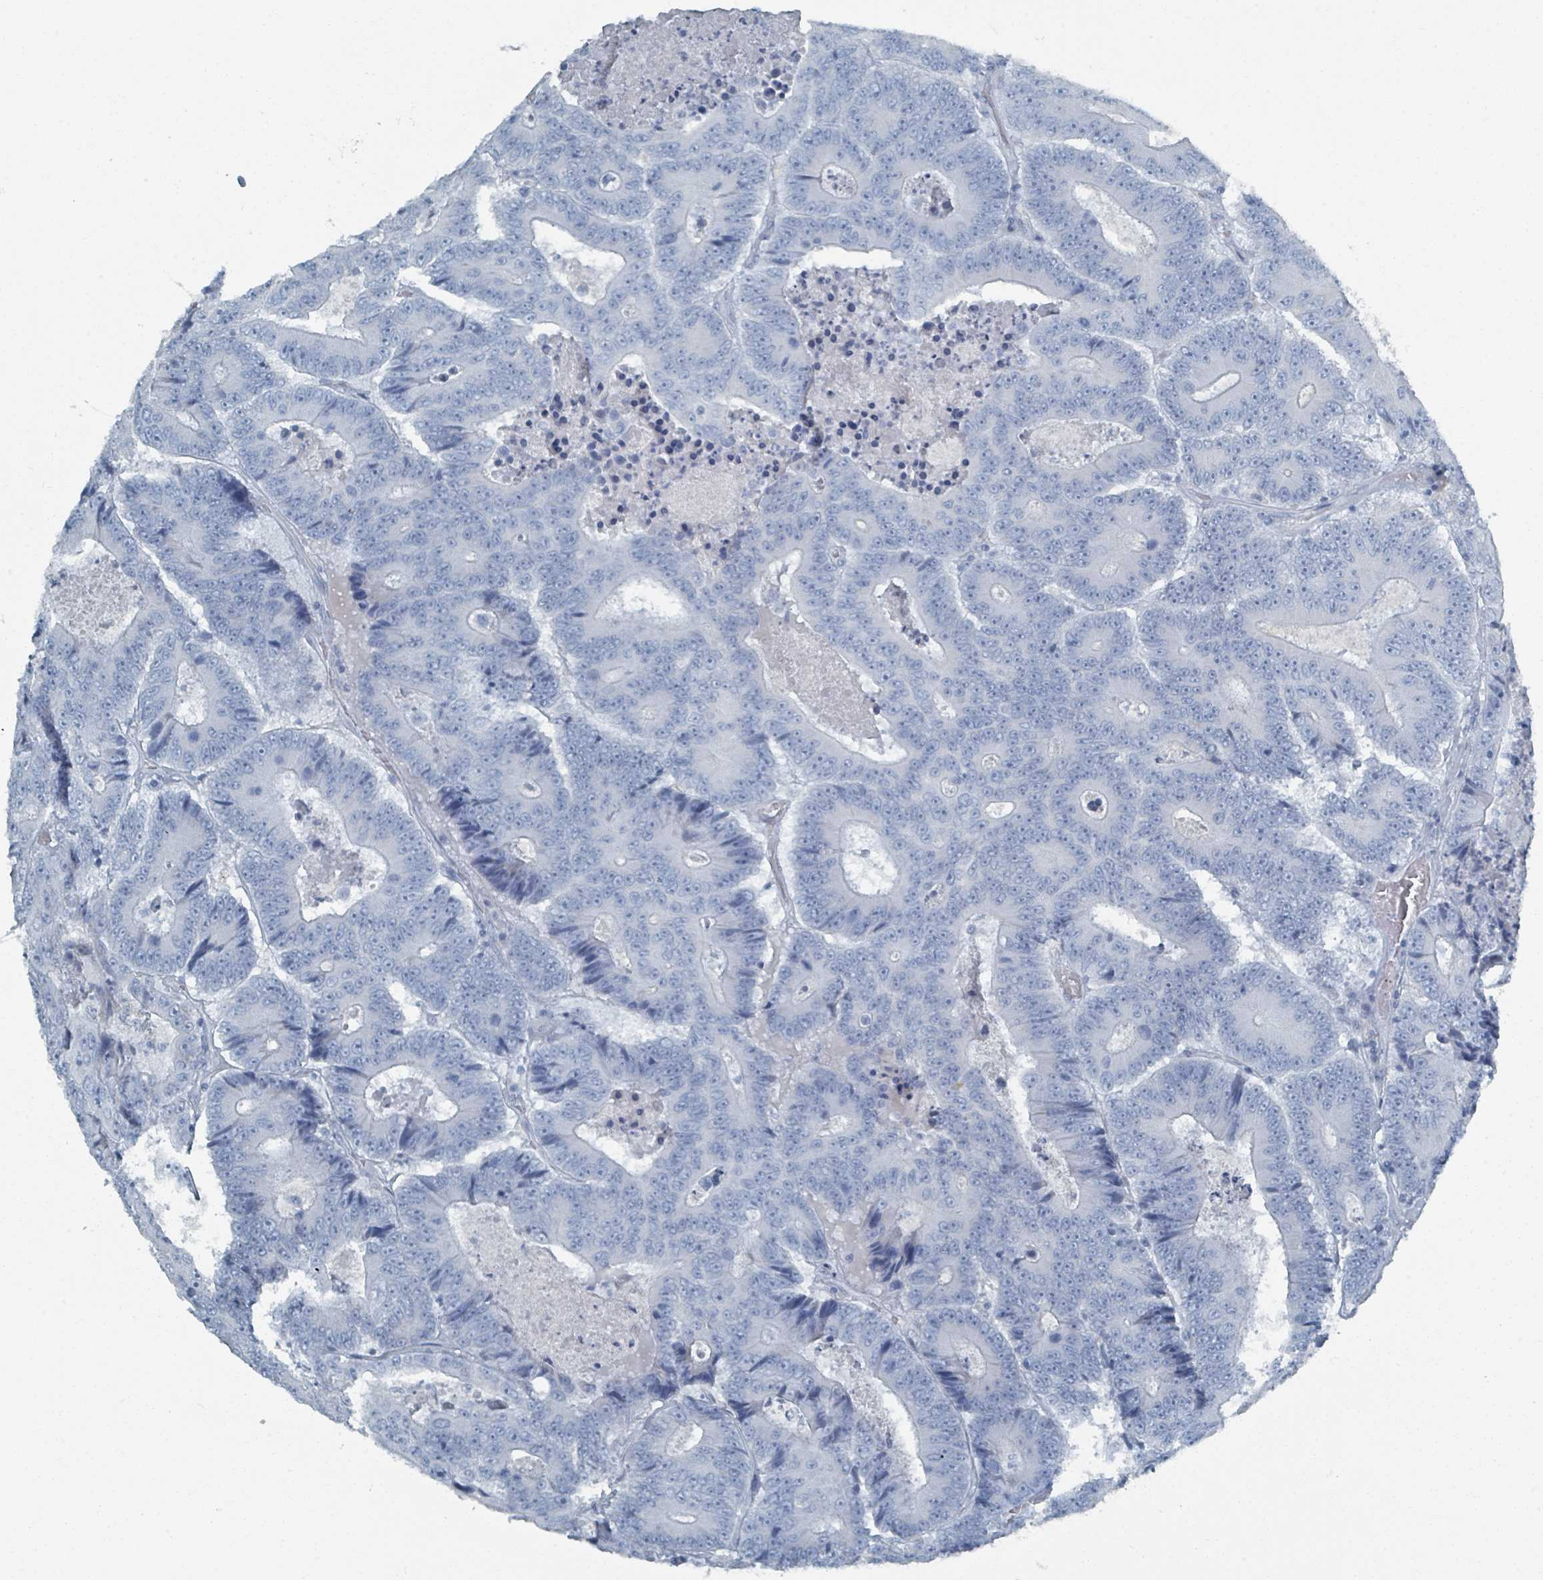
{"staining": {"intensity": "negative", "quantity": "none", "location": "none"}, "tissue": "colorectal cancer", "cell_type": "Tumor cells", "image_type": "cancer", "snomed": [{"axis": "morphology", "description": "Adenocarcinoma, NOS"}, {"axis": "topography", "description": "Colon"}], "caption": "High magnification brightfield microscopy of colorectal cancer stained with DAB (3,3'-diaminobenzidine) (brown) and counterstained with hematoxylin (blue): tumor cells show no significant staining.", "gene": "GAMT", "patient": {"sex": "male", "age": 83}}